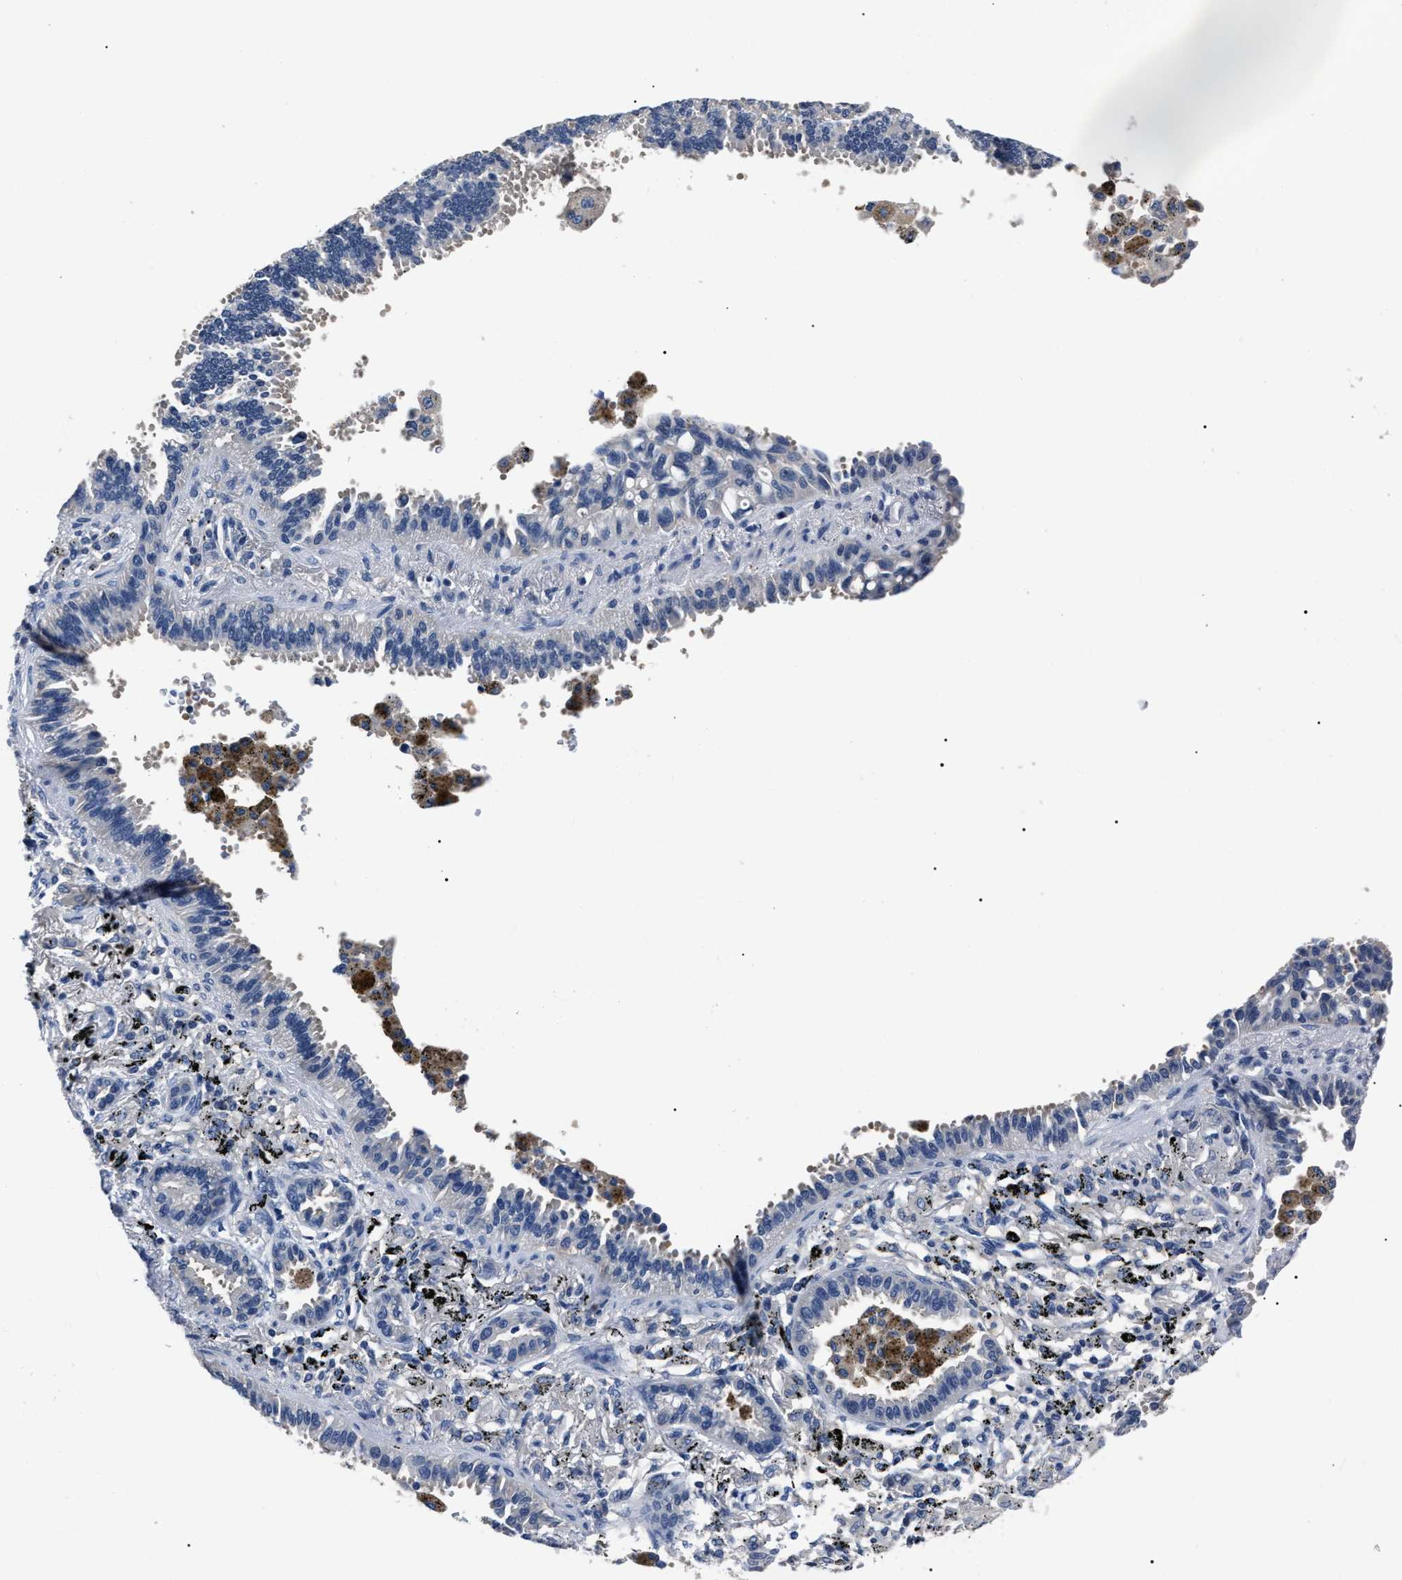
{"staining": {"intensity": "negative", "quantity": "none", "location": "none"}, "tissue": "lung cancer", "cell_type": "Tumor cells", "image_type": "cancer", "snomed": [{"axis": "morphology", "description": "Normal tissue, NOS"}, {"axis": "morphology", "description": "Adenocarcinoma, NOS"}, {"axis": "topography", "description": "Lung"}], "caption": "This is an immunohistochemistry (IHC) histopathology image of human lung adenocarcinoma. There is no positivity in tumor cells.", "gene": "LRWD1", "patient": {"sex": "male", "age": 59}}